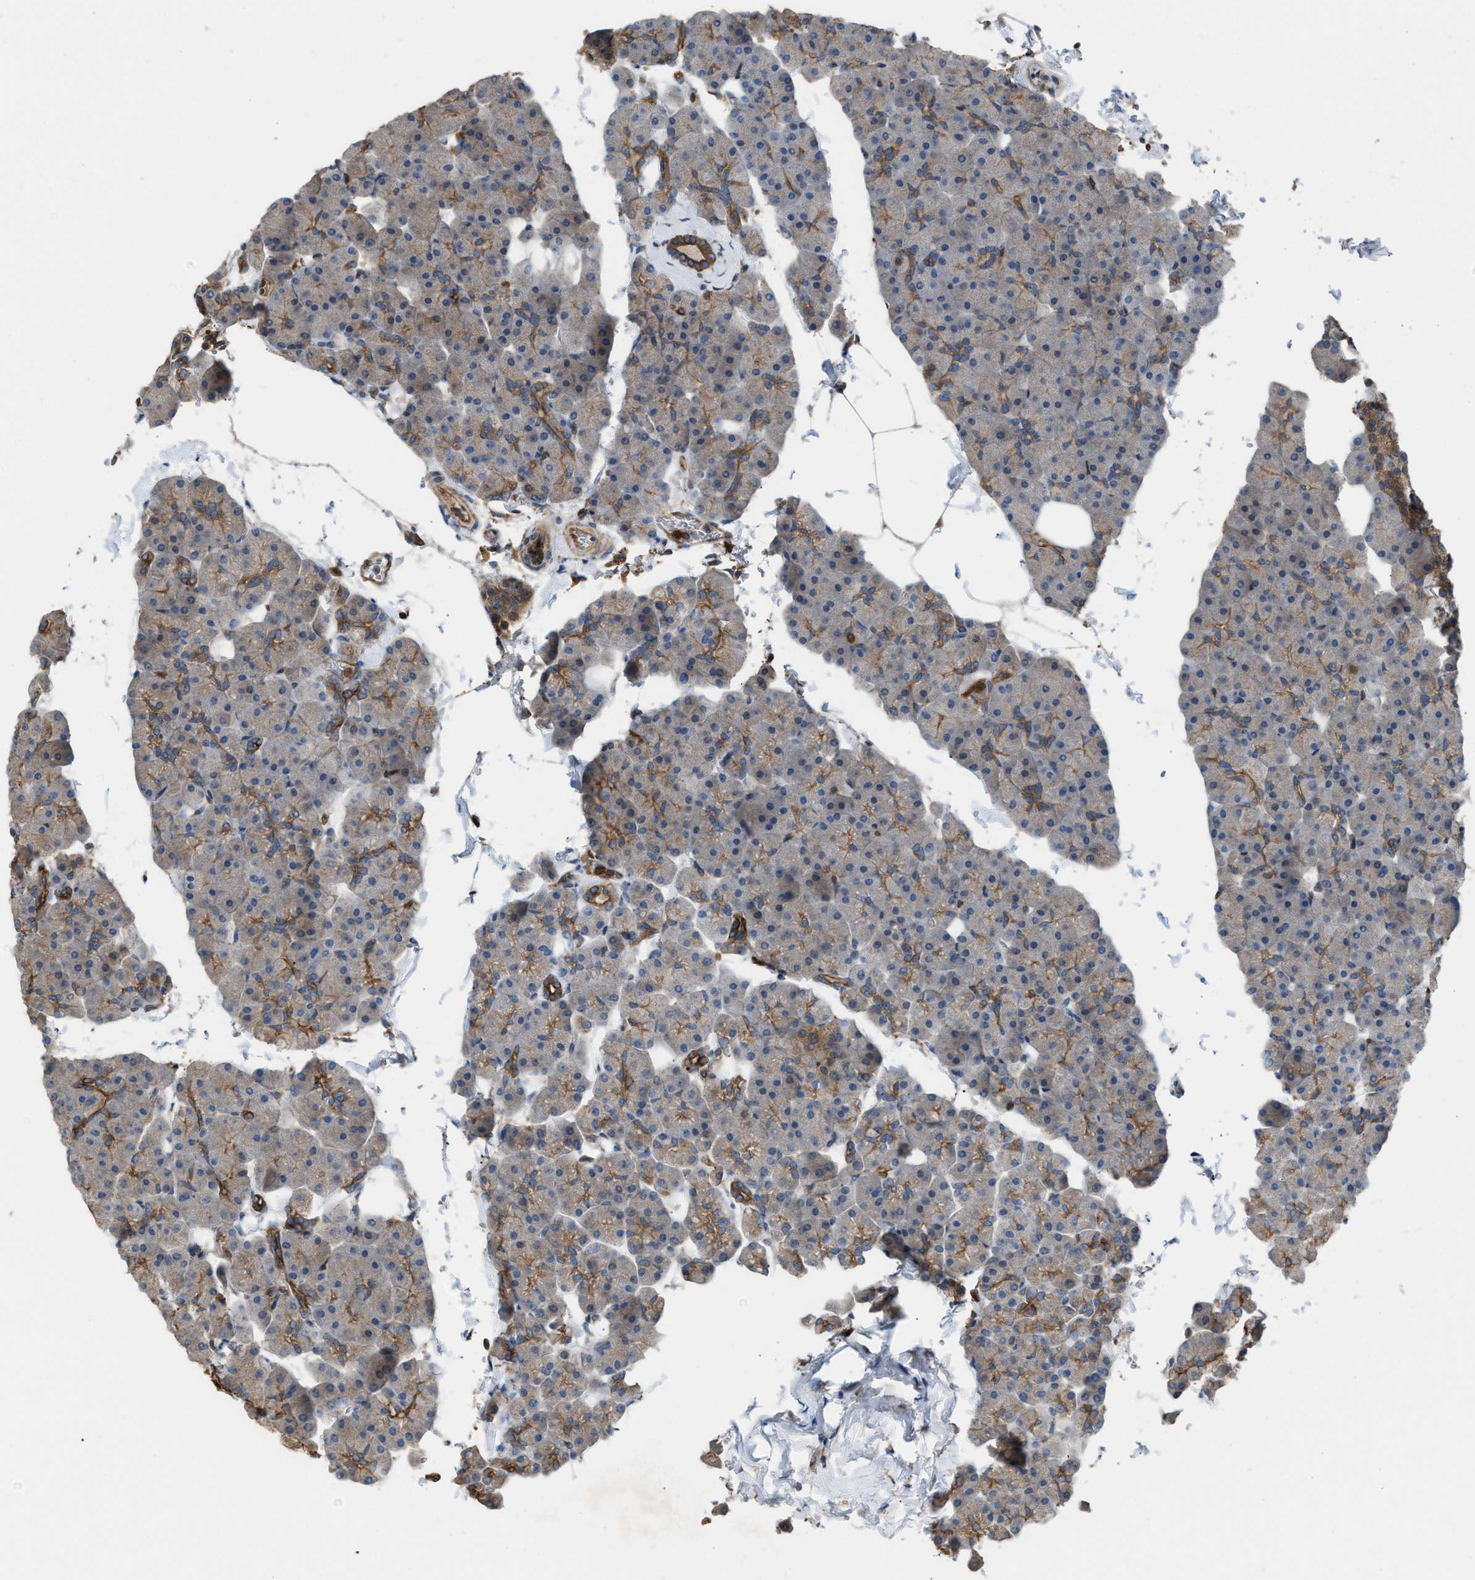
{"staining": {"intensity": "moderate", "quantity": "<25%", "location": "cytoplasmic/membranous"}, "tissue": "pancreas", "cell_type": "Exocrine glandular cells", "image_type": "normal", "snomed": [{"axis": "morphology", "description": "Normal tissue, NOS"}, {"axis": "topography", "description": "Pancreas"}], "caption": "Pancreas stained with DAB IHC exhibits low levels of moderate cytoplasmic/membranous expression in about <25% of exocrine glandular cells.", "gene": "TPK1", "patient": {"sex": "male", "age": 35}}